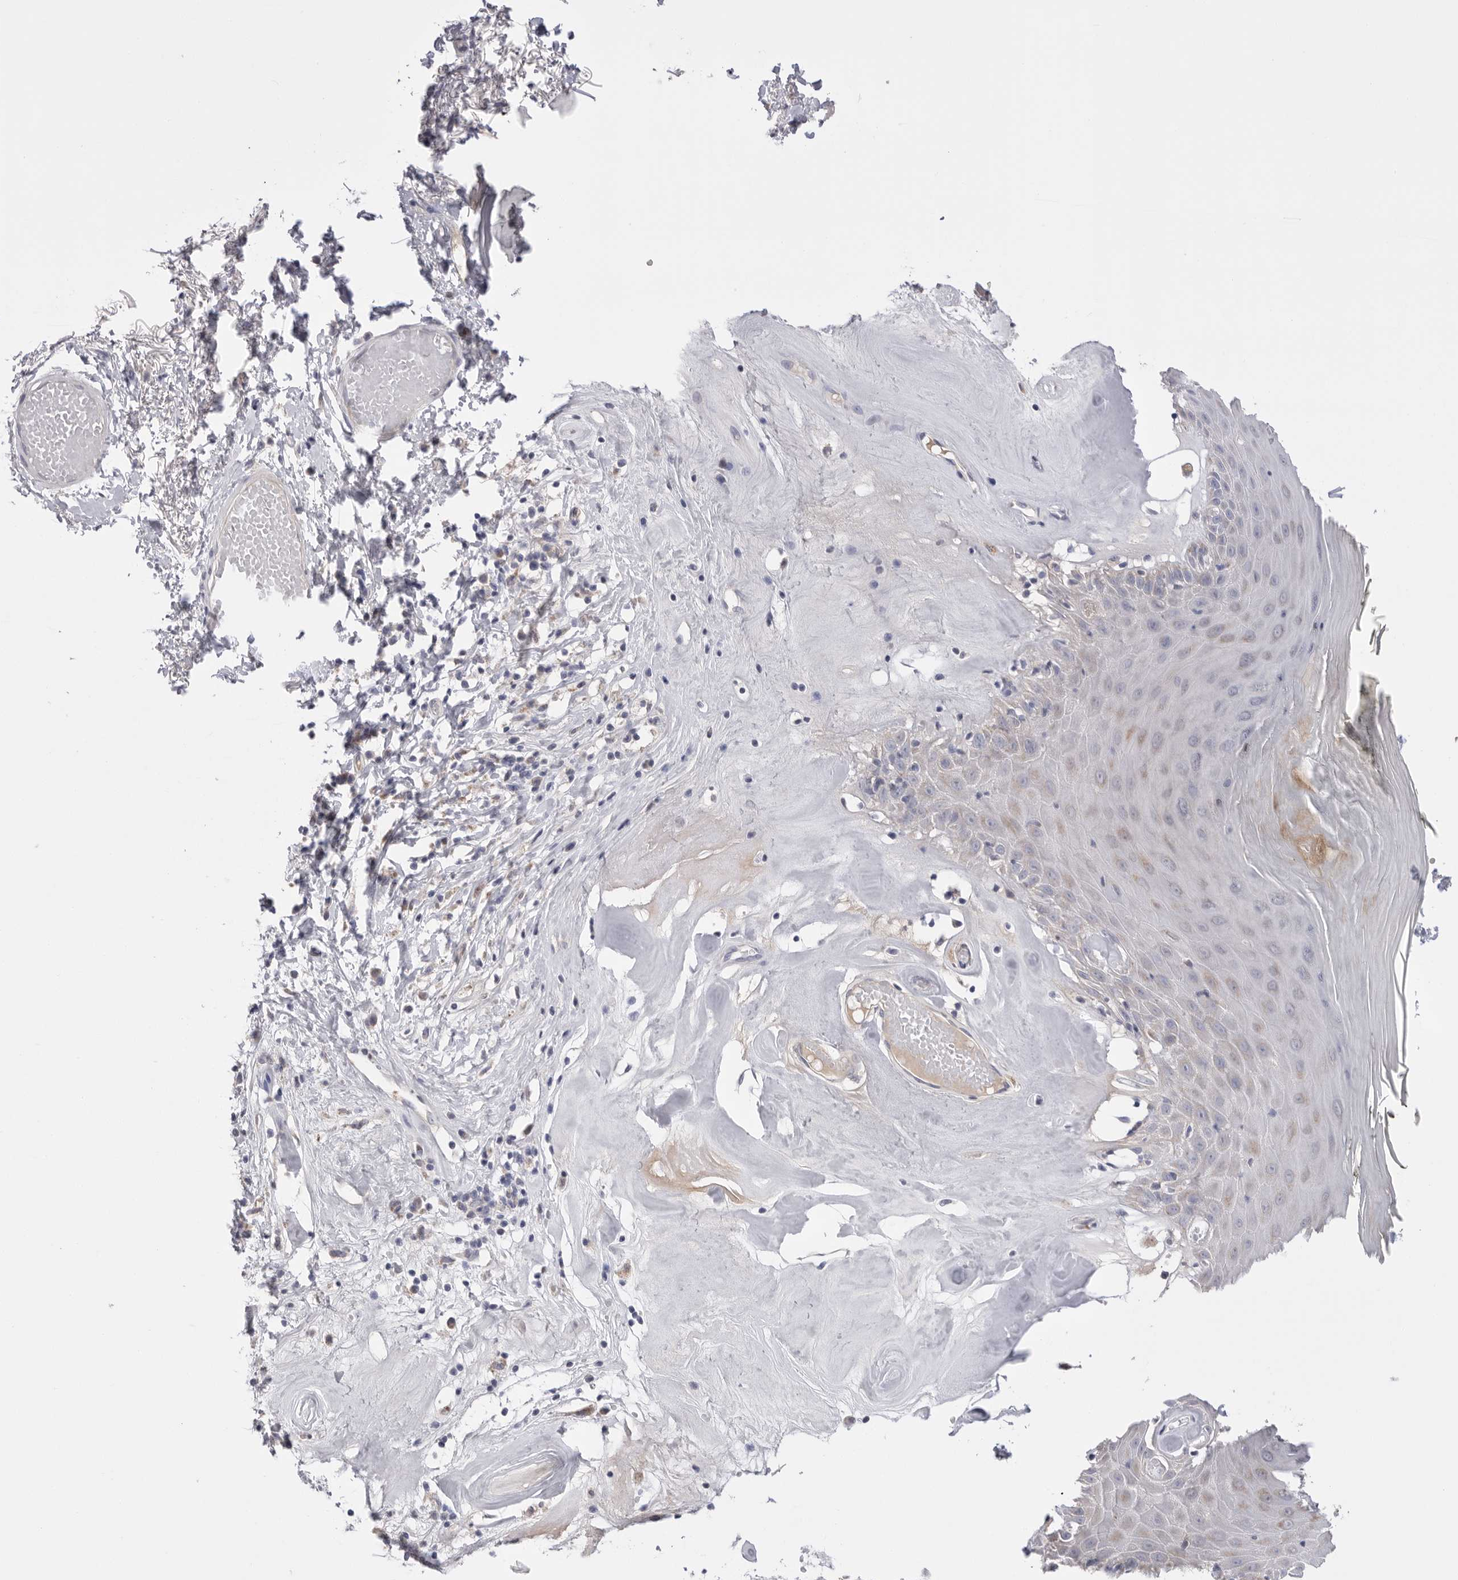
{"staining": {"intensity": "weak", "quantity": "<25%", "location": "cytoplasmic/membranous"}, "tissue": "skin", "cell_type": "Epidermal cells", "image_type": "normal", "snomed": [{"axis": "morphology", "description": "Normal tissue, NOS"}, {"axis": "morphology", "description": "Inflammation, NOS"}, {"axis": "topography", "description": "Vulva"}], "caption": "This is a histopathology image of immunohistochemistry (IHC) staining of unremarkable skin, which shows no expression in epidermal cells.", "gene": "CCDC126", "patient": {"sex": "female", "age": 84}}